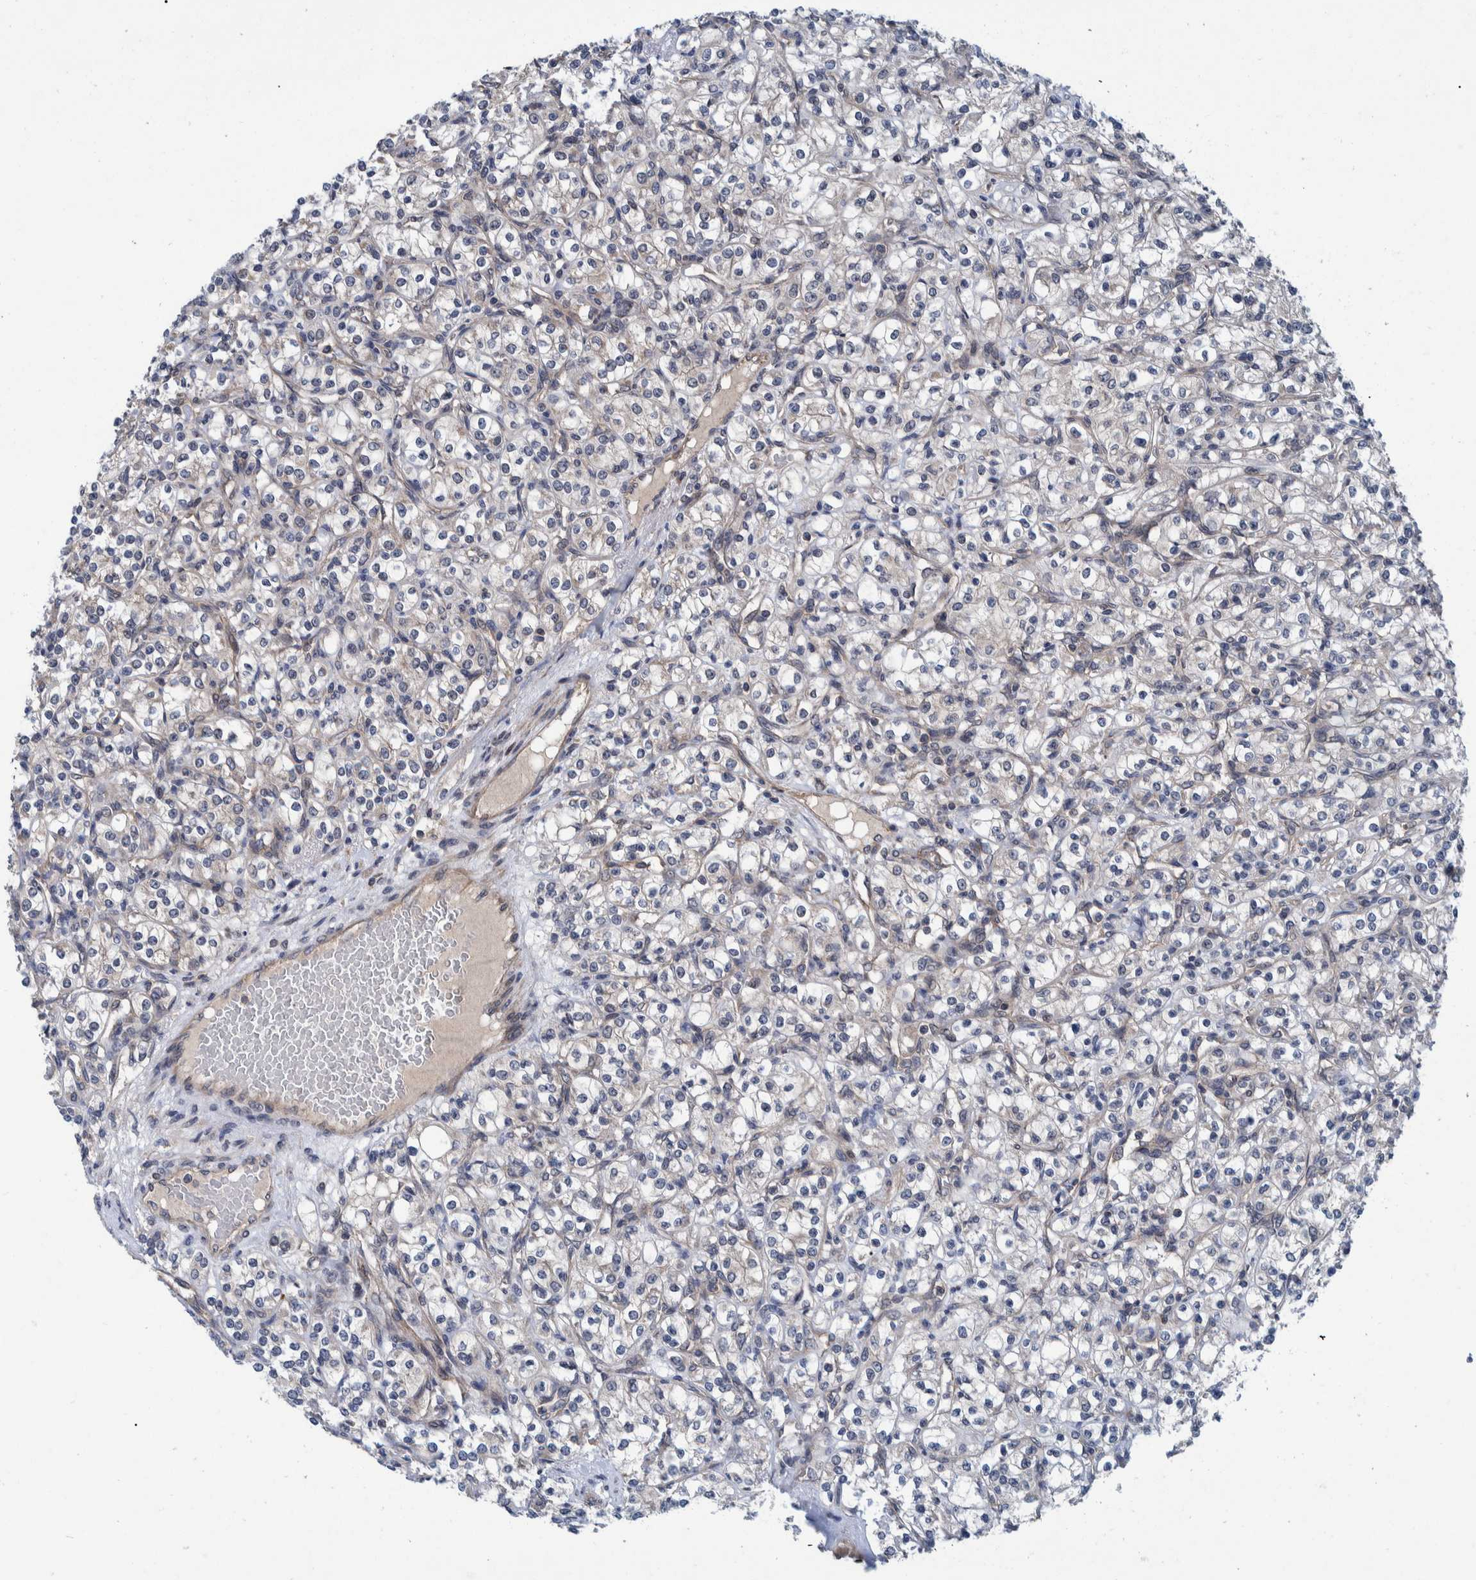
{"staining": {"intensity": "negative", "quantity": "none", "location": "none"}, "tissue": "renal cancer", "cell_type": "Tumor cells", "image_type": "cancer", "snomed": [{"axis": "morphology", "description": "Adenocarcinoma, NOS"}, {"axis": "topography", "description": "Kidney"}], "caption": "This image is of adenocarcinoma (renal) stained with immunohistochemistry (IHC) to label a protein in brown with the nuclei are counter-stained blue. There is no staining in tumor cells.", "gene": "MRPS7", "patient": {"sex": "male", "age": 77}}